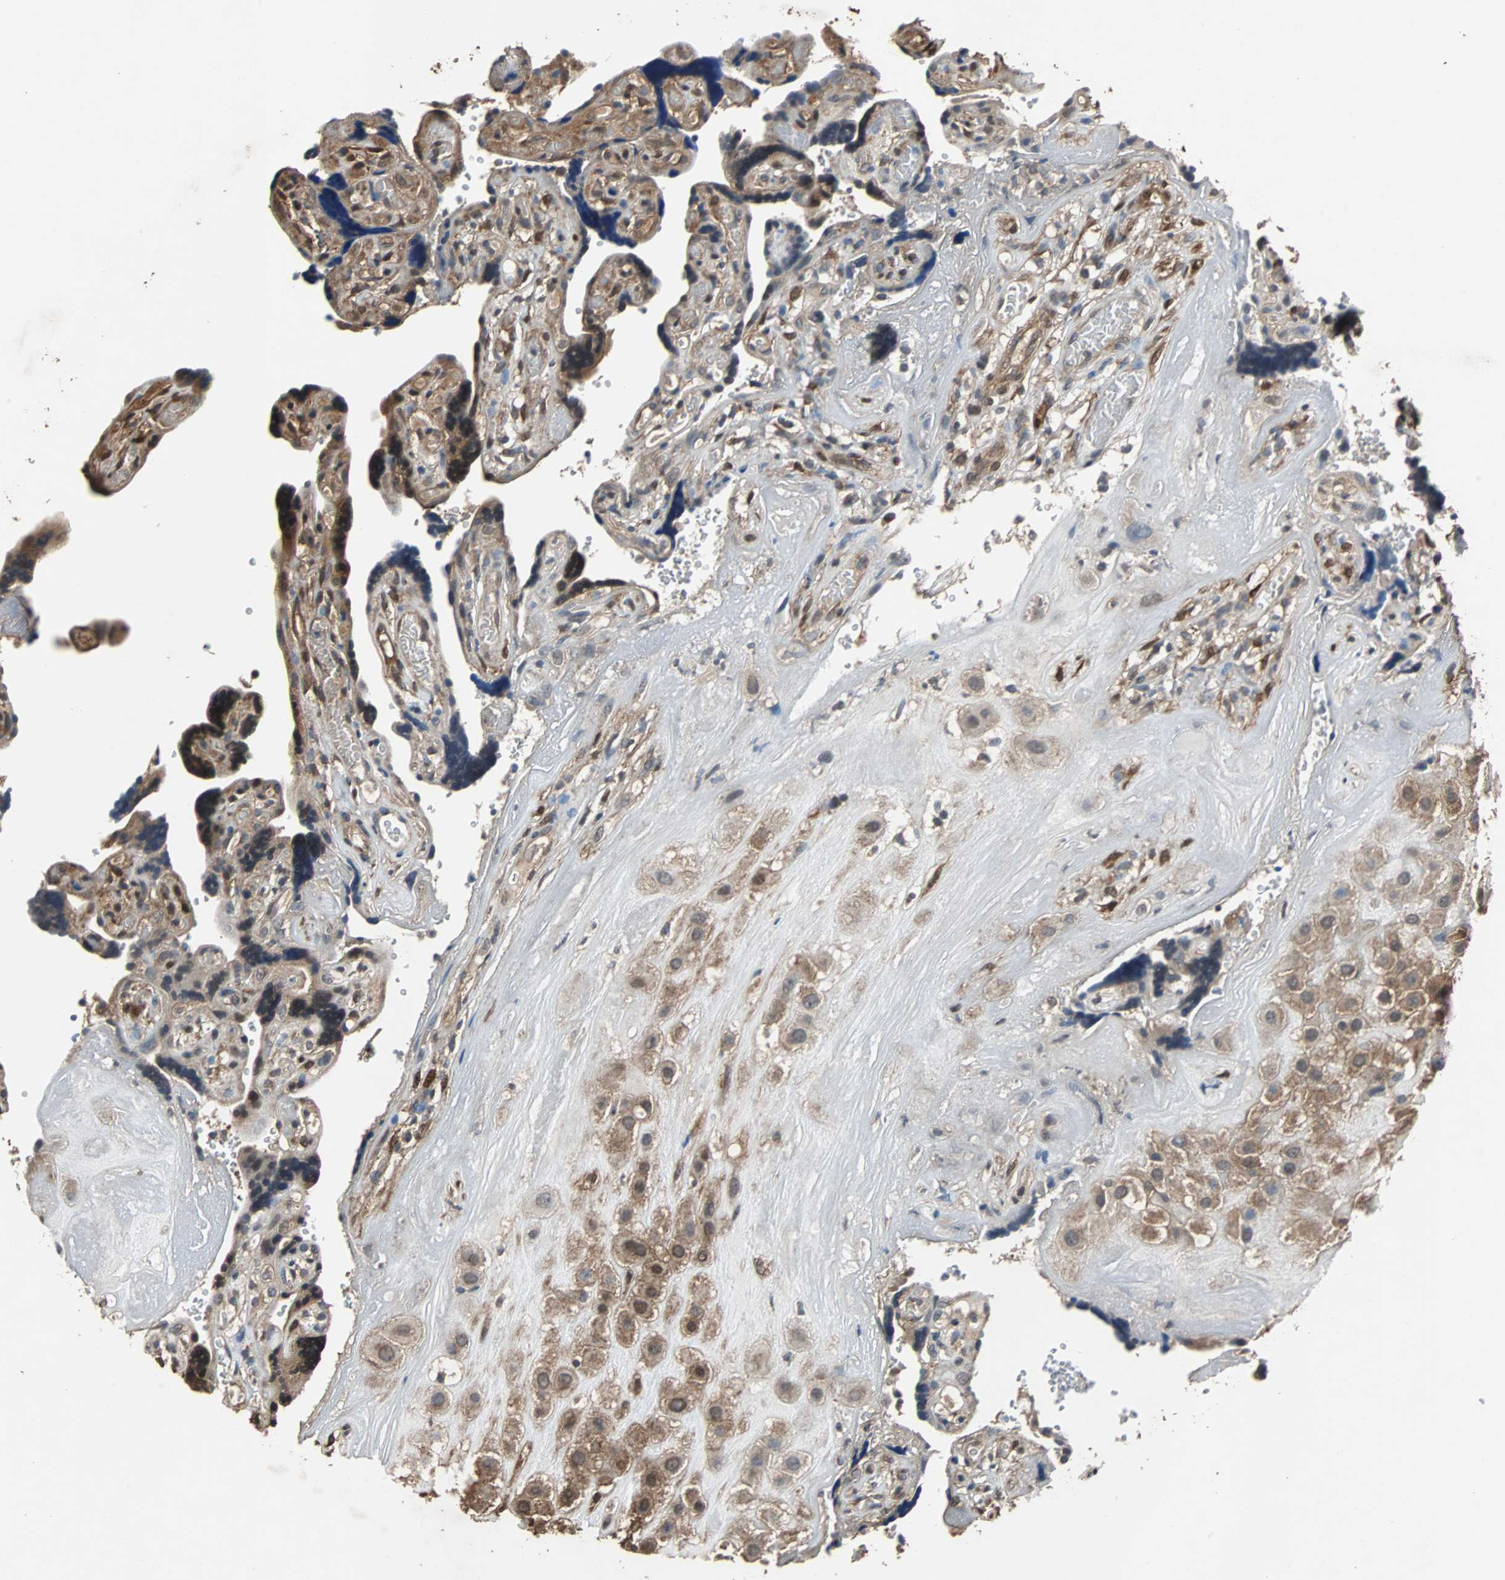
{"staining": {"intensity": "moderate", "quantity": ">75%", "location": "cytoplasmic/membranous,nuclear"}, "tissue": "placenta", "cell_type": "Decidual cells", "image_type": "normal", "snomed": [{"axis": "morphology", "description": "Normal tissue, NOS"}, {"axis": "topography", "description": "Placenta"}], "caption": "This image exhibits IHC staining of normal human placenta, with medium moderate cytoplasmic/membranous,nuclear staining in approximately >75% of decidual cells.", "gene": "NDRG1", "patient": {"sex": "female", "age": 30}}